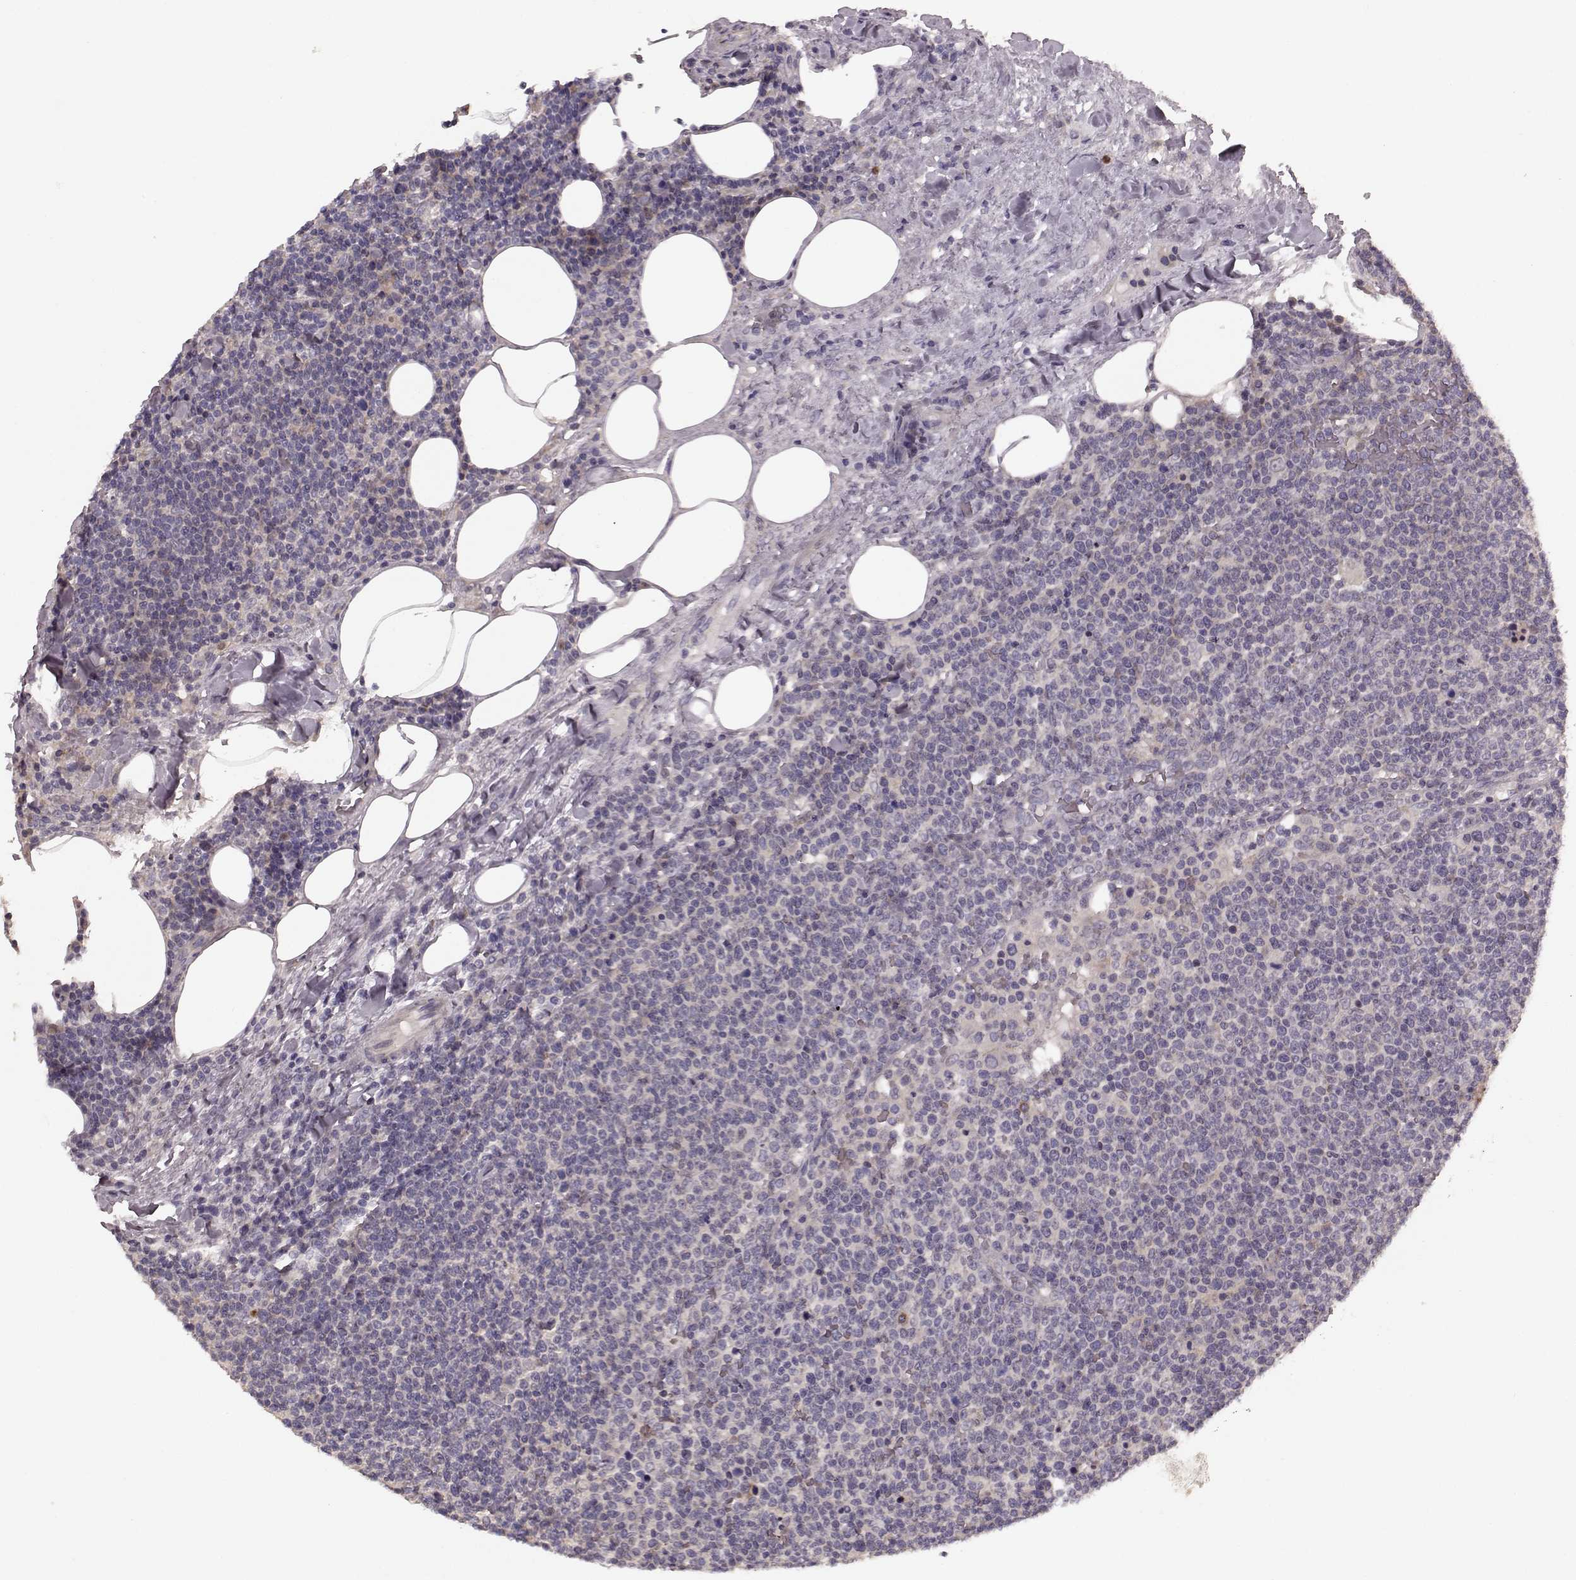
{"staining": {"intensity": "negative", "quantity": "none", "location": "none"}, "tissue": "lymphoma", "cell_type": "Tumor cells", "image_type": "cancer", "snomed": [{"axis": "morphology", "description": "Malignant lymphoma, non-Hodgkin's type, High grade"}, {"axis": "topography", "description": "Lymph node"}], "caption": "There is no significant staining in tumor cells of lymphoma. The staining was performed using DAB to visualize the protein expression in brown, while the nuclei were stained in blue with hematoxylin (Magnification: 20x).", "gene": "SLC52A3", "patient": {"sex": "male", "age": 61}}